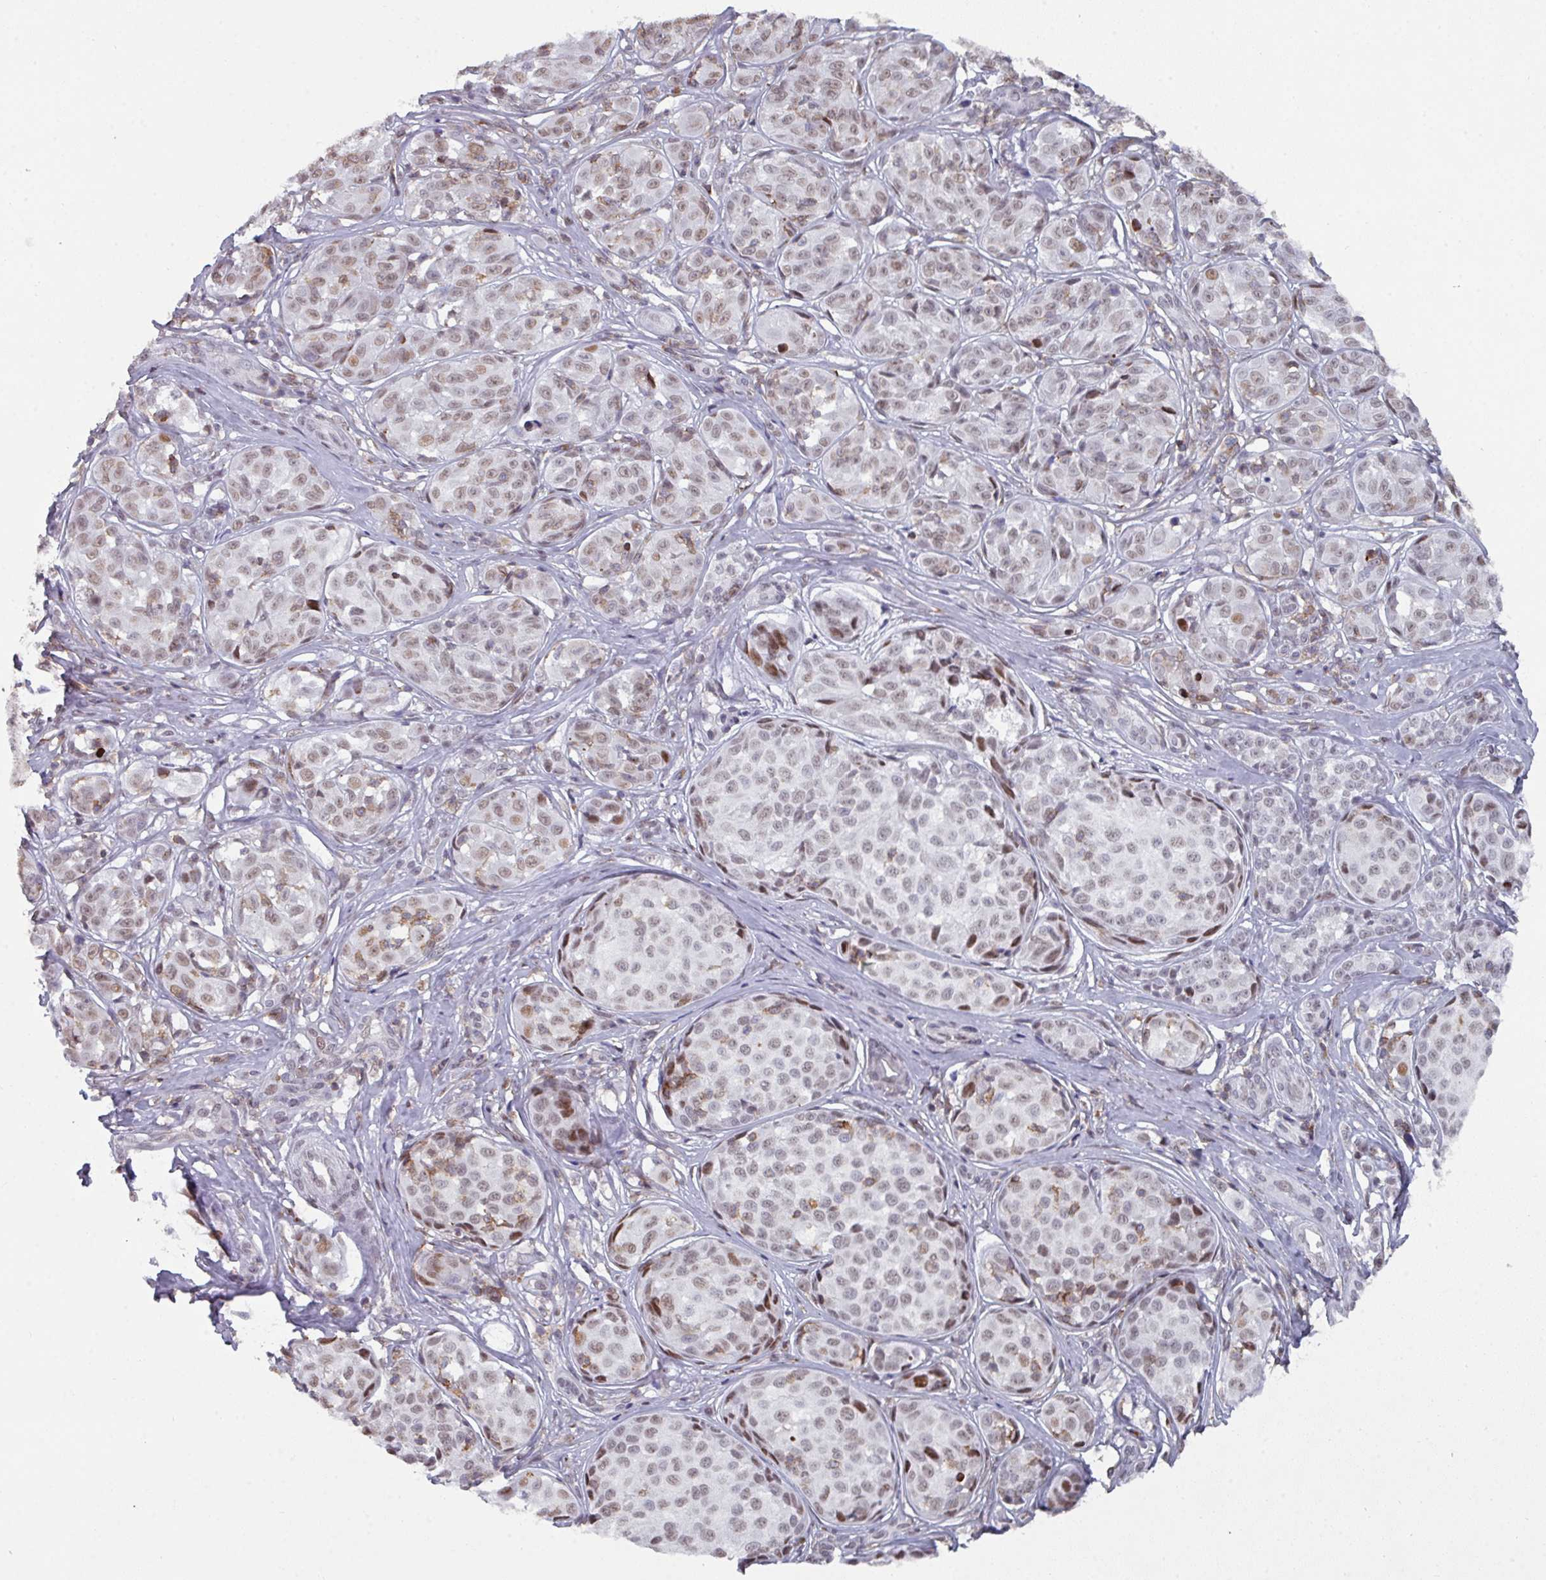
{"staining": {"intensity": "weak", "quantity": ">75%", "location": "nuclear"}, "tissue": "melanoma", "cell_type": "Tumor cells", "image_type": "cancer", "snomed": [{"axis": "morphology", "description": "Malignant melanoma, NOS"}, {"axis": "topography", "description": "Skin"}], "caption": "Immunohistochemical staining of human malignant melanoma demonstrates weak nuclear protein staining in about >75% of tumor cells. (DAB (3,3'-diaminobenzidine) IHC, brown staining for protein, blue staining for nuclei).", "gene": "RASAL3", "patient": {"sex": "female", "age": 35}}